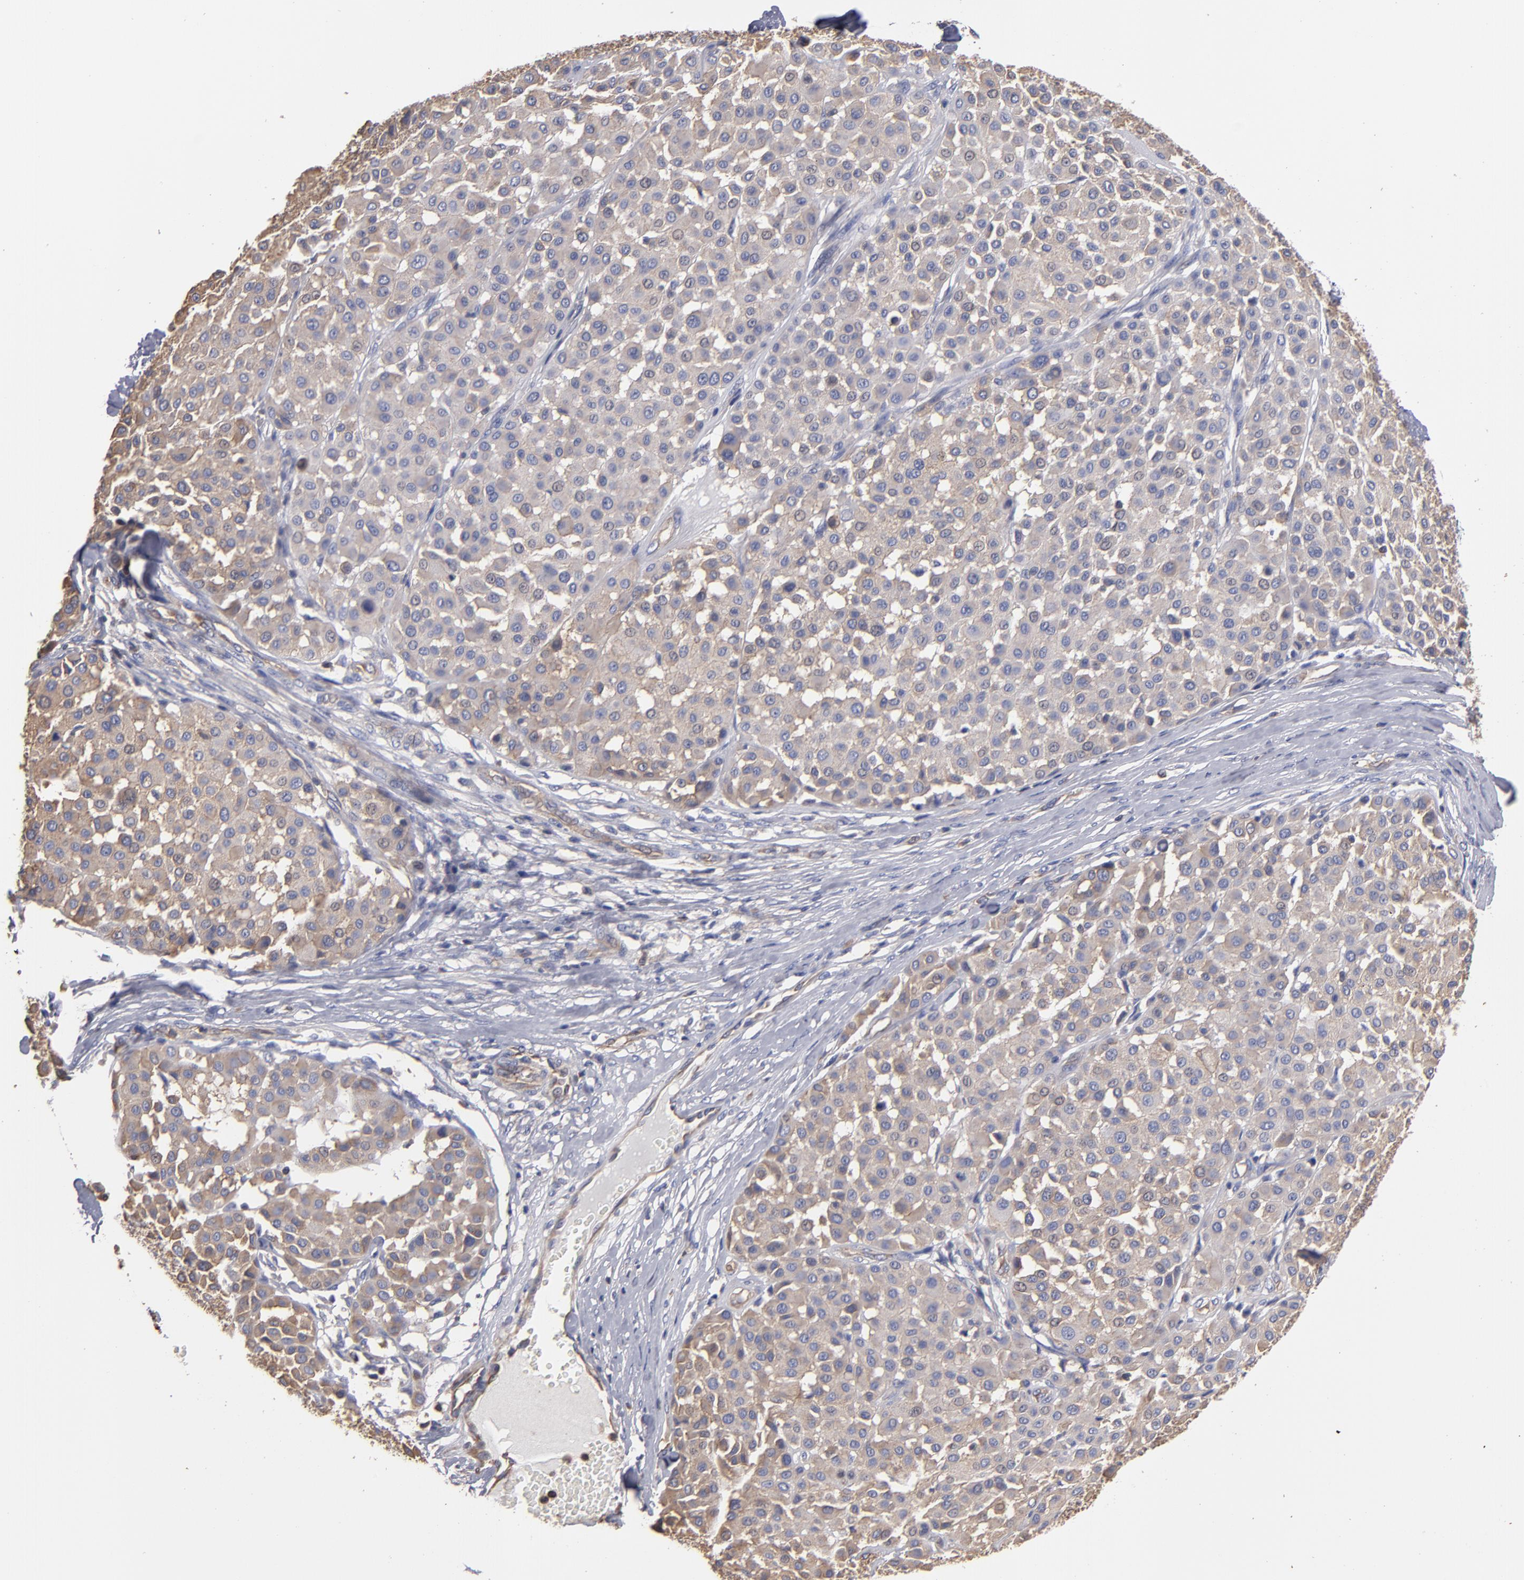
{"staining": {"intensity": "weak", "quantity": "25%-75%", "location": "cytoplasmic/membranous"}, "tissue": "melanoma", "cell_type": "Tumor cells", "image_type": "cancer", "snomed": [{"axis": "morphology", "description": "Malignant melanoma, Metastatic site"}, {"axis": "topography", "description": "Soft tissue"}], "caption": "Melanoma stained with a protein marker exhibits weak staining in tumor cells.", "gene": "ESYT2", "patient": {"sex": "male", "age": 41}}